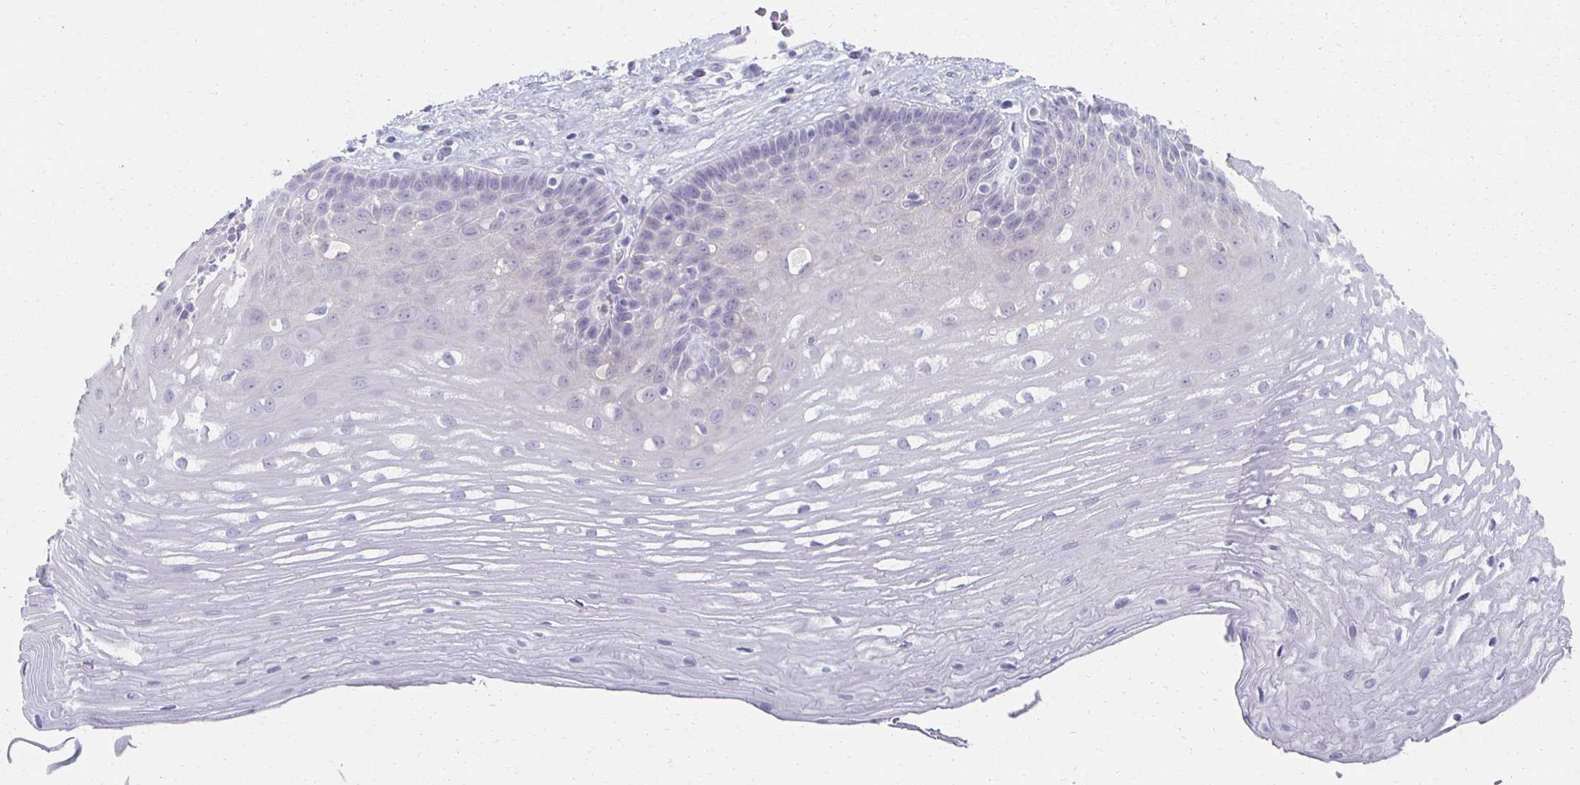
{"staining": {"intensity": "negative", "quantity": "none", "location": "none"}, "tissue": "esophagus", "cell_type": "Squamous epithelial cells", "image_type": "normal", "snomed": [{"axis": "morphology", "description": "Normal tissue, NOS"}, {"axis": "topography", "description": "Esophagus"}], "caption": "Immunohistochemistry (IHC) photomicrograph of normal esophagus: human esophagus stained with DAB (3,3'-diaminobenzidine) displays no significant protein positivity in squamous epithelial cells.", "gene": "CXCR2", "patient": {"sex": "male", "age": 62}}